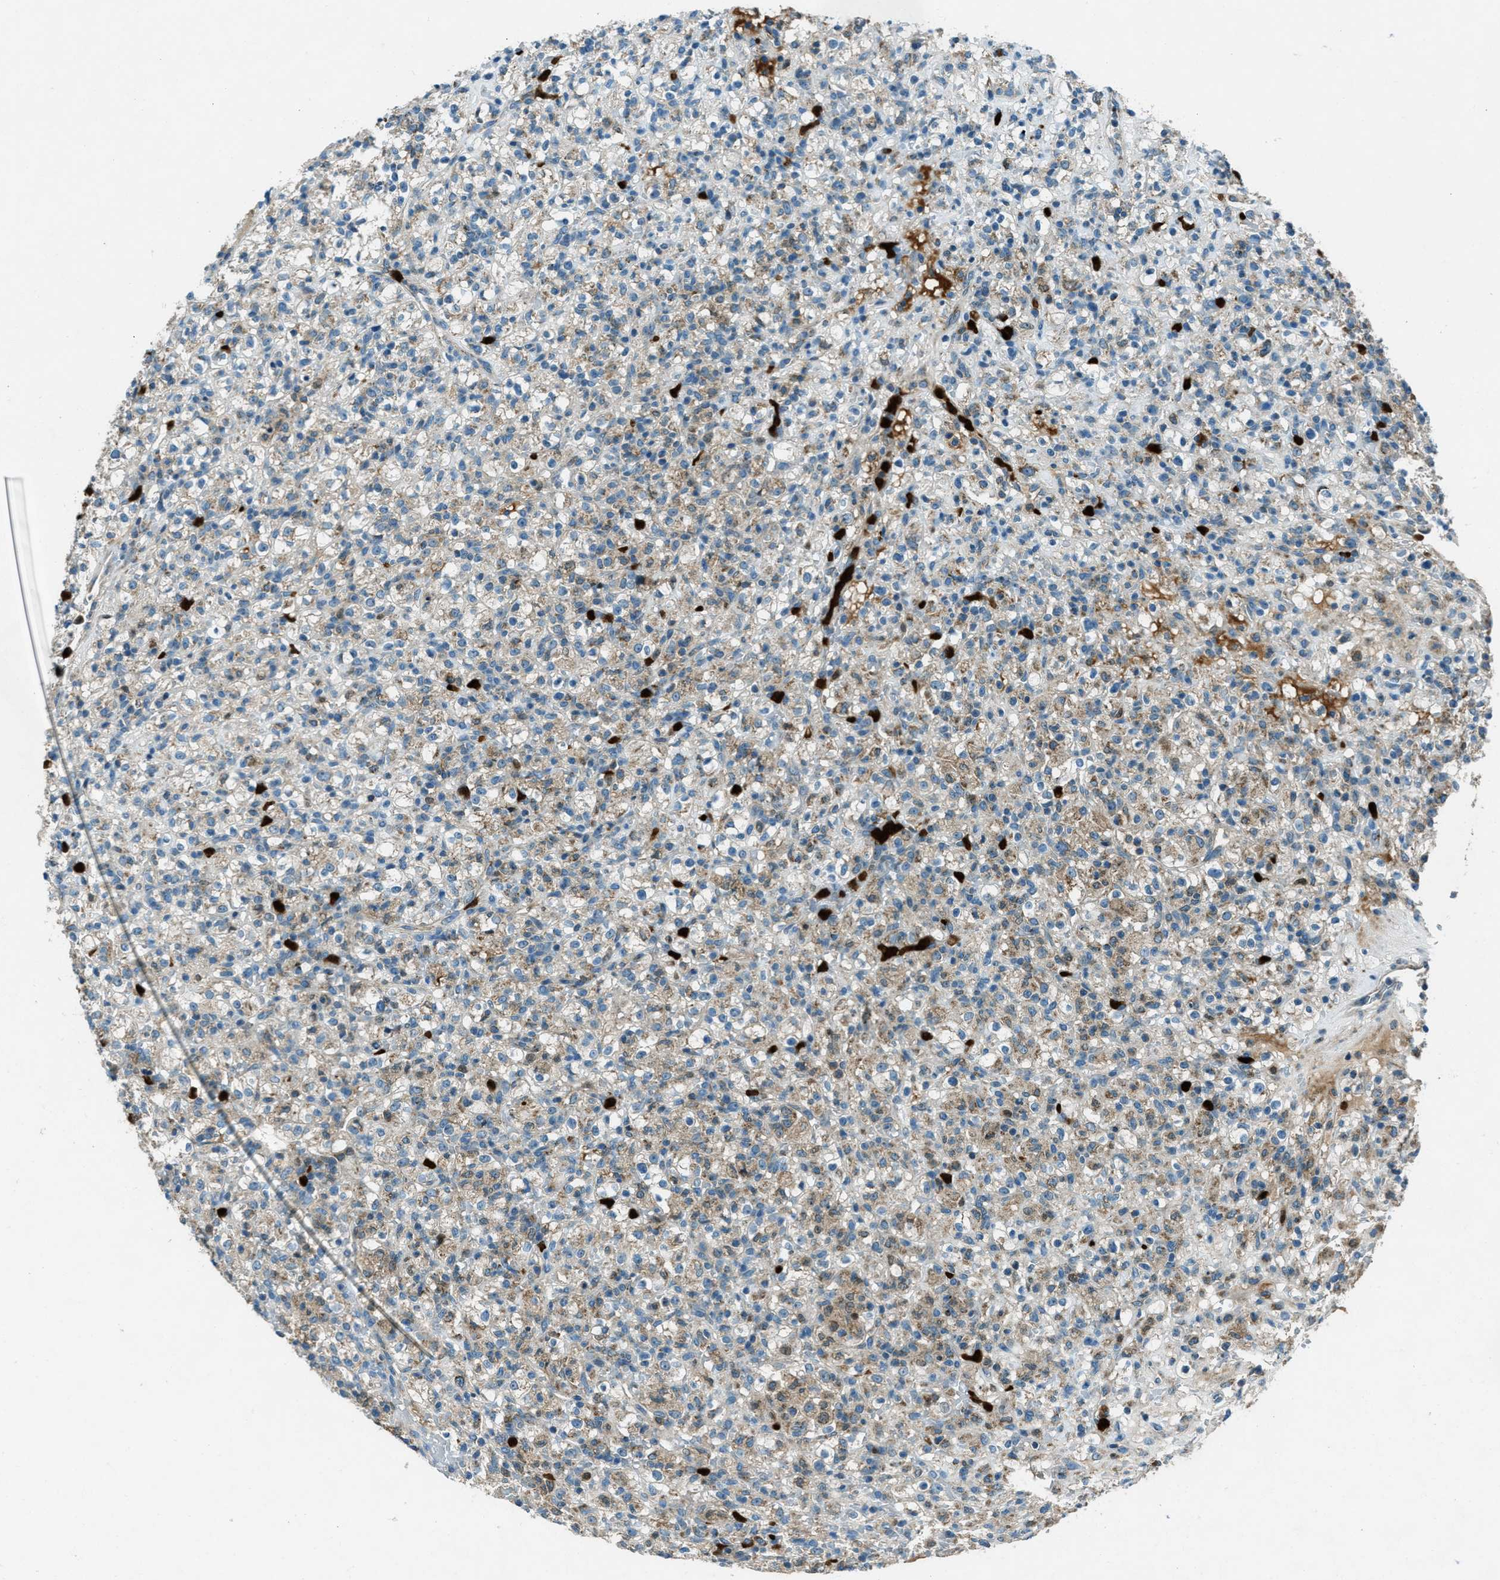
{"staining": {"intensity": "weak", "quantity": ">75%", "location": "cytoplasmic/membranous"}, "tissue": "renal cancer", "cell_type": "Tumor cells", "image_type": "cancer", "snomed": [{"axis": "morphology", "description": "Normal tissue, NOS"}, {"axis": "morphology", "description": "Adenocarcinoma, NOS"}, {"axis": "topography", "description": "Kidney"}], "caption": "Renal adenocarcinoma stained with DAB immunohistochemistry exhibits low levels of weak cytoplasmic/membranous expression in approximately >75% of tumor cells.", "gene": "FAR1", "patient": {"sex": "female", "age": 72}}